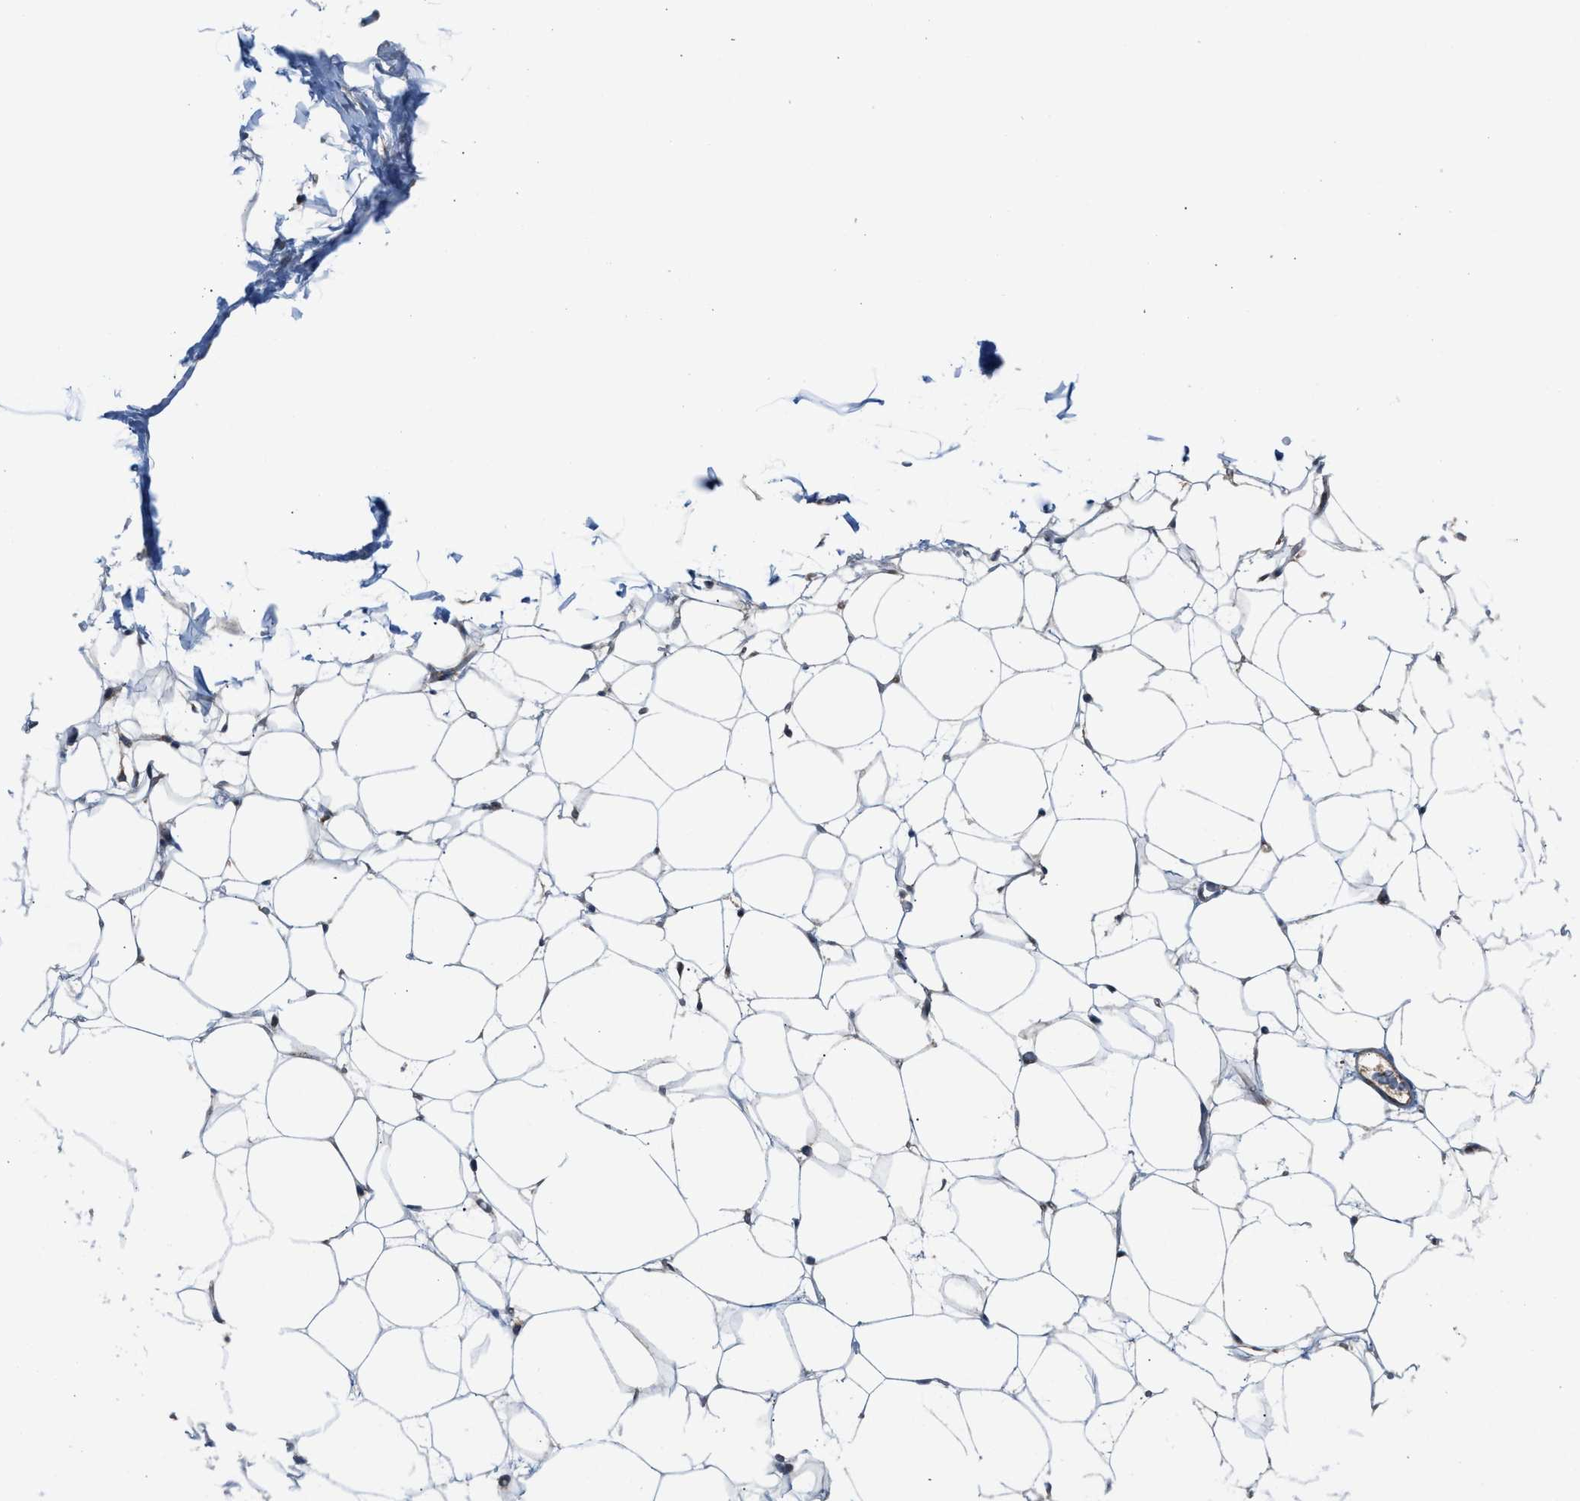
{"staining": {"intensity": "weak", "quantity": "<25%", "location": "cytoplasmic/membranous"}, "tissue": "adipose tissue", "cell_type": "Adipocytes", "image_type": "normal", "snomed": [{"axis": "morphology", "description": "Normal tissue, NOS"}, {"axis": "topography", "description": "Breast"}, {"axis": "topography", "description": "Soft tissue"}], "caption": "Histopathology image shows no protein positivity in adipocytes of benign adipose tissue.", "gene": "CRTC1", "patient": {"sex": "female", "age": 75}}